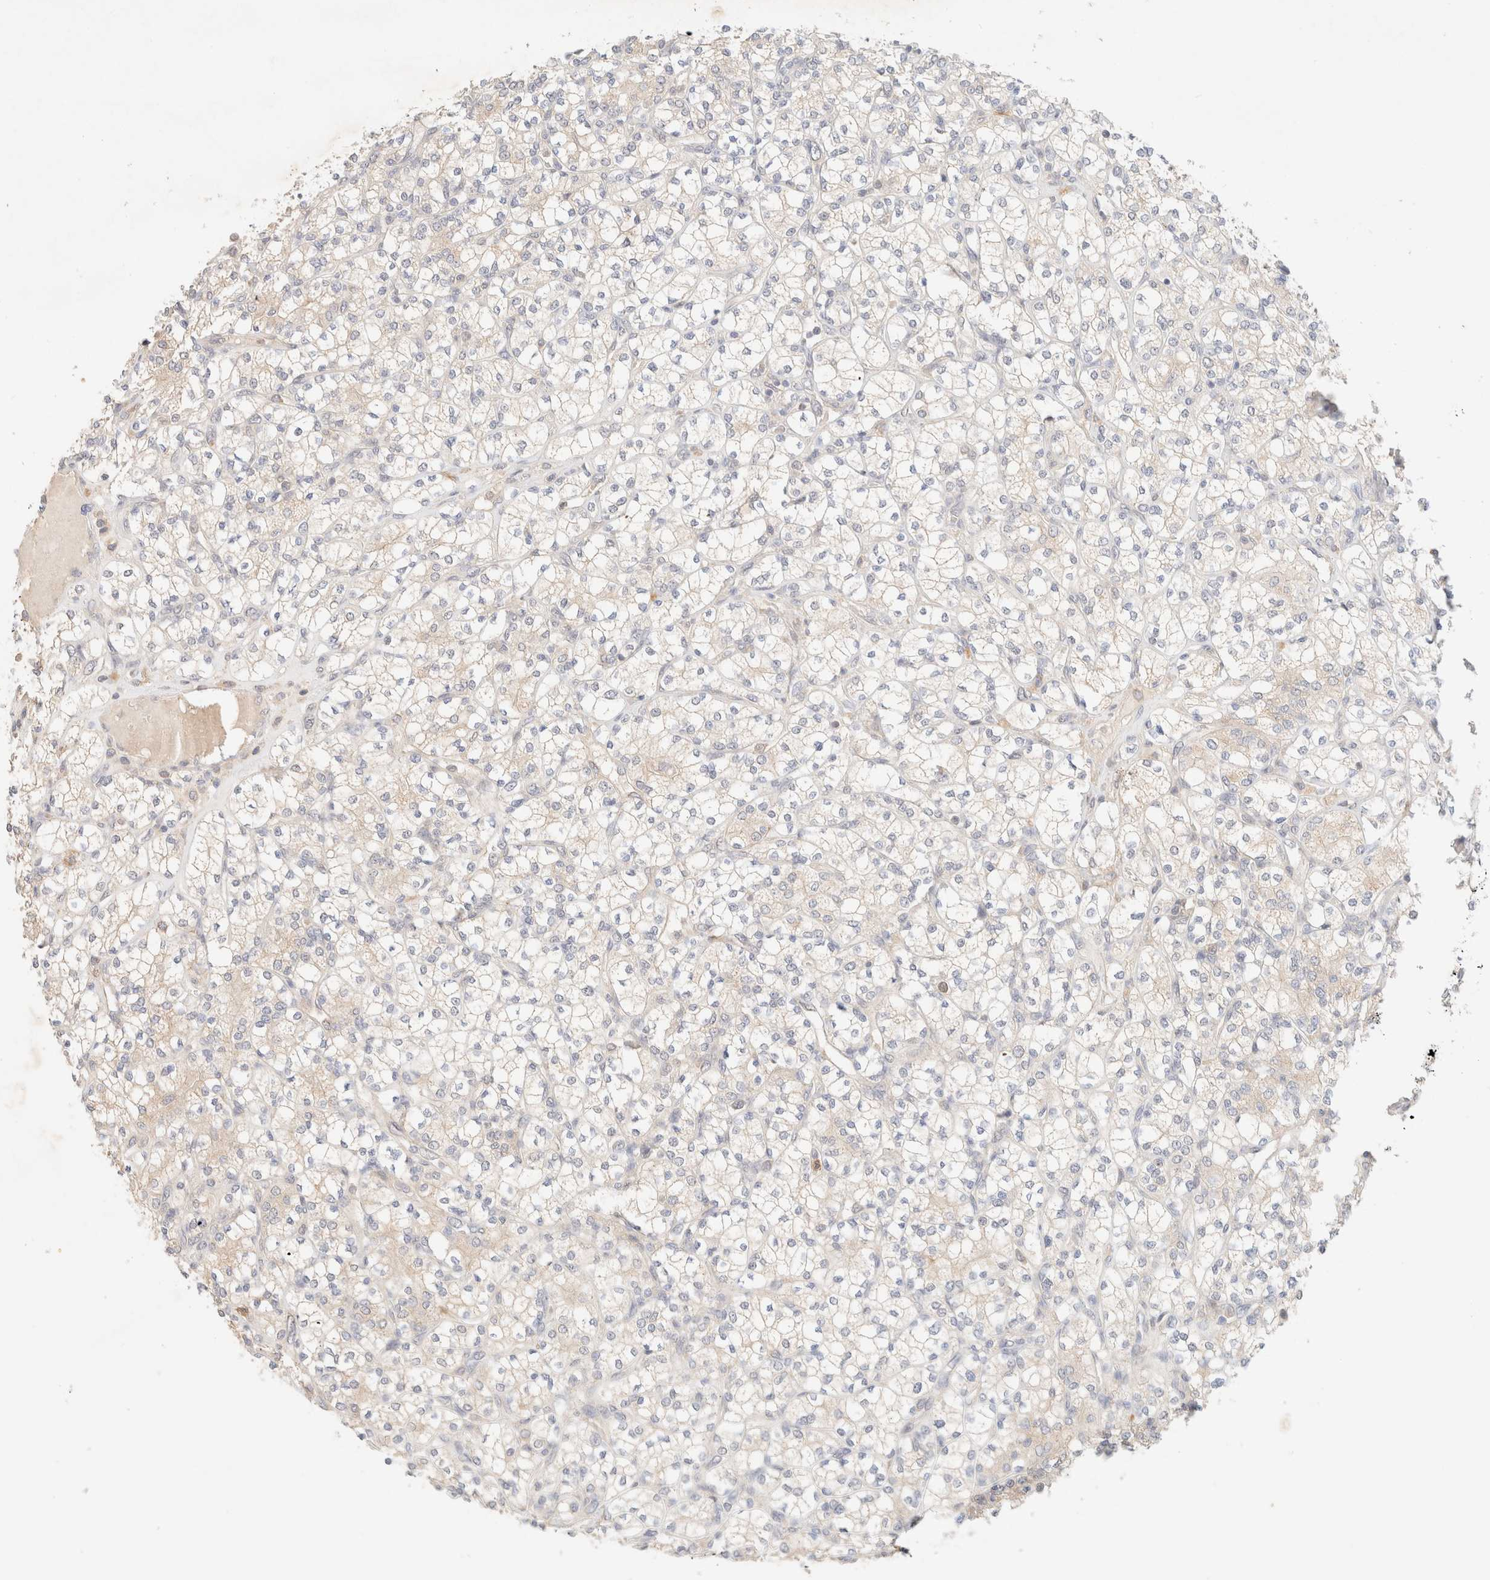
{"staining": {"intensity": "negative", "quantity": "none", "location": "none"}, "tissue": "renal cancer", "cell_type": "Tumor cells", "image_type": "cancer", "snomed": [{"axis": "morphology", "description": "Adenocarcinoma, NOS"}, {"axis": "topography", "description": "Kidney"}], "caption": "Tumor cells are negative for protein expression in human renal adenocarcinoma.", "gene": "SGSM2", "patient": {"sex": "male", "age": 77}}